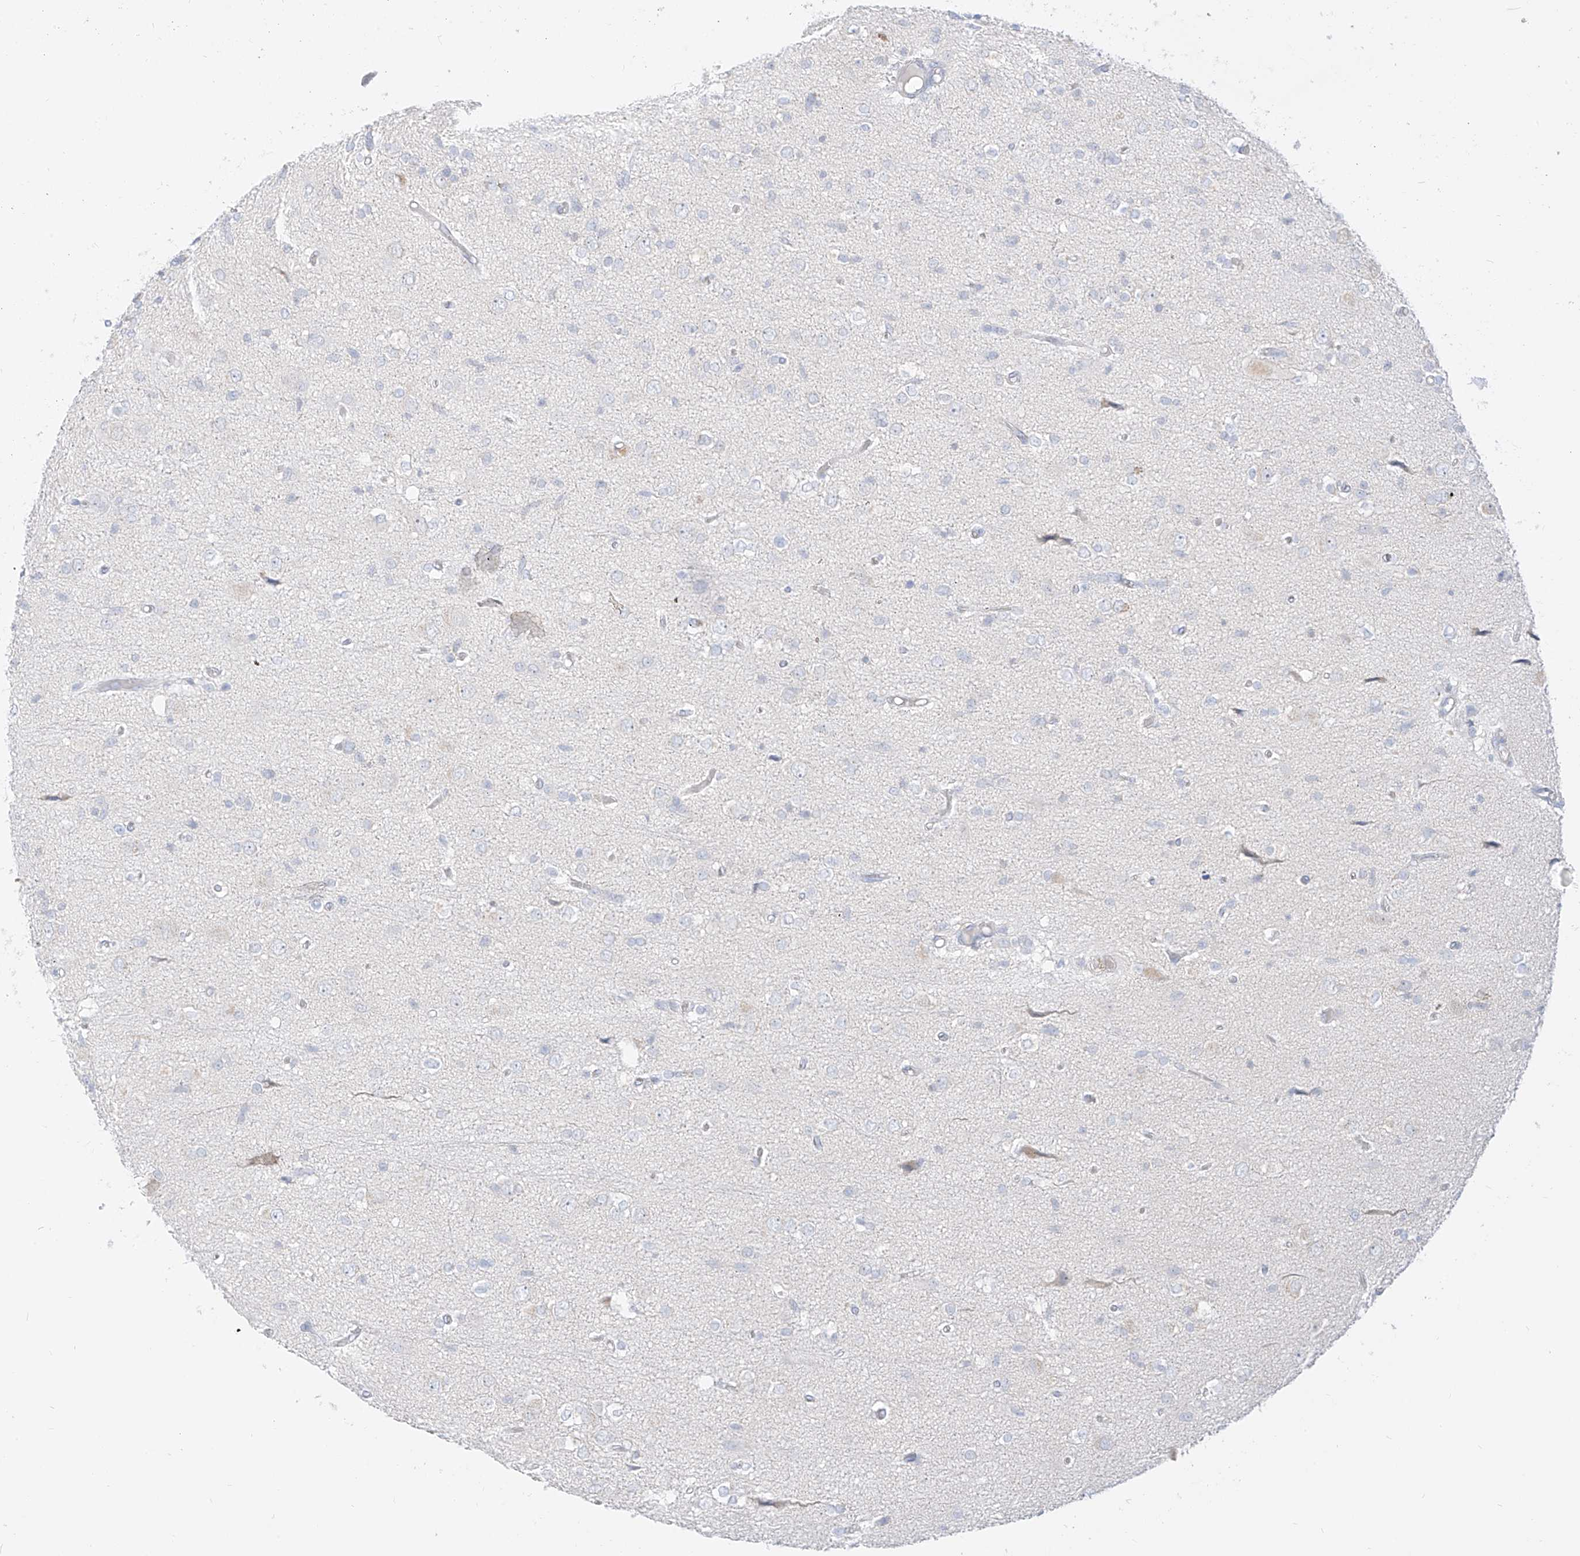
{"staining": {"intensity": "negative", "quantity": "none", "location": "none"}, "tissue": "glioma", "cell_type": "Tumor cells", "image_type": "cancer", "snomed": [{"axis": "morphology", "description": "Glioma, malignant, High grade"}, {"axis": "topography", "description": "Brain"}], "caption": "This is an immunohistochemistry photomicrograph of glioma. There is no positivity in tumor cells.", "gene": "SYTL3", "patient": {"sex": "female", "age": 59}}